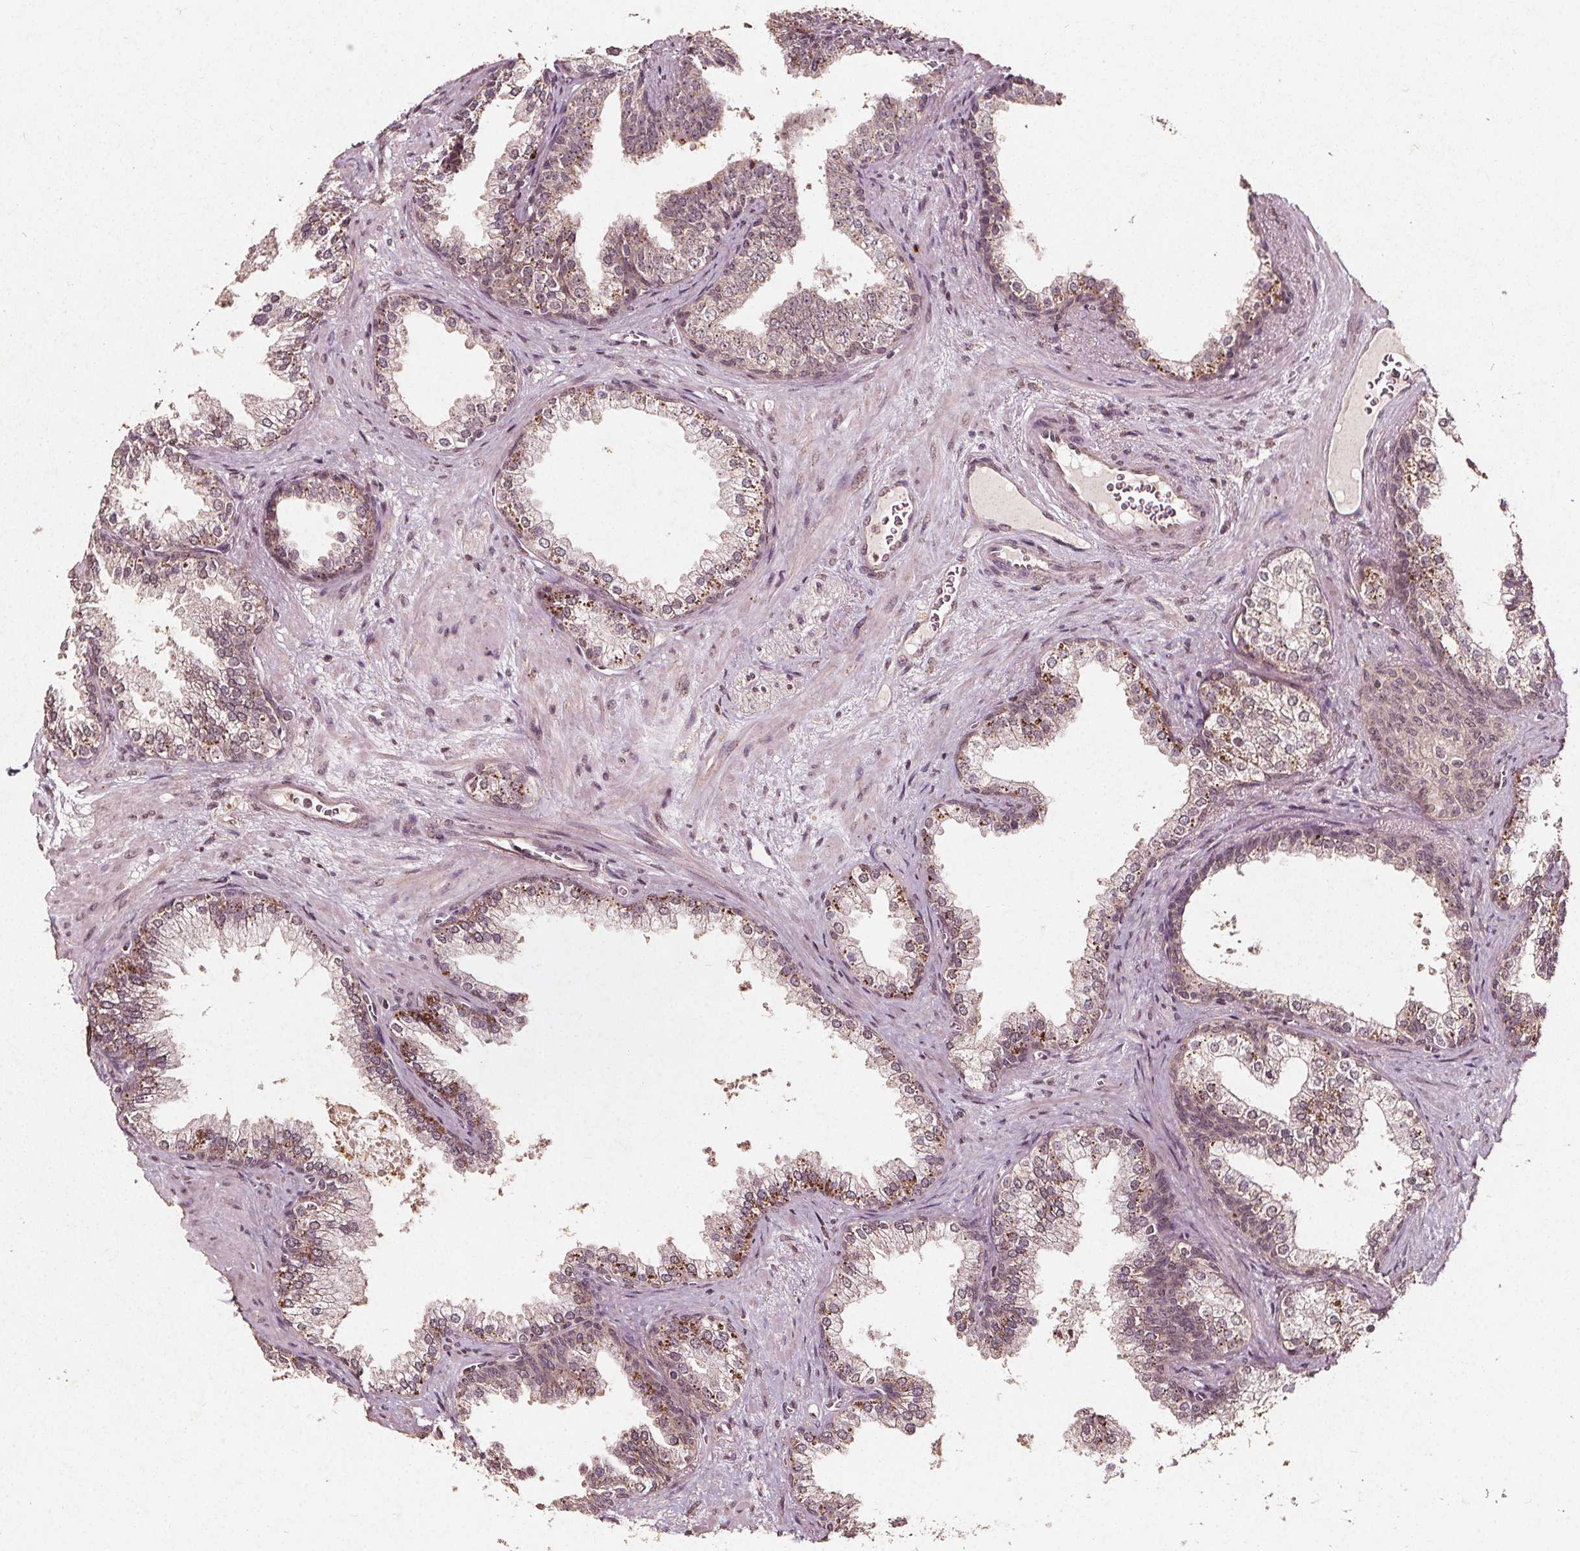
{"staining": {"intensity": "weak", "quantity": "25%-75%", "location": "cytoplasmic/membranous"}, "tissue": "prostate", "cell_type": "Glandular cells", "image_type": "normal", "snomed": [{"axis": "morphology", "description": "Normal tissue, NOS"}, {"axis": "topography", "description": "Prostate"}], "caption": "IHC of unremarkable prostate reveals low levels of weak cytoplasmic/membranous expression in approximately 25%-75% of glandular cells. The staining was performed using DAB (3,3'-diaminobenzidine) to visualize the protein expression in brown, while the nuclei were stained in blue with hematoxylin (Magnification: 20x).", "gene": "ABCA1", "patient": {"sex": "male", "age": 79}}